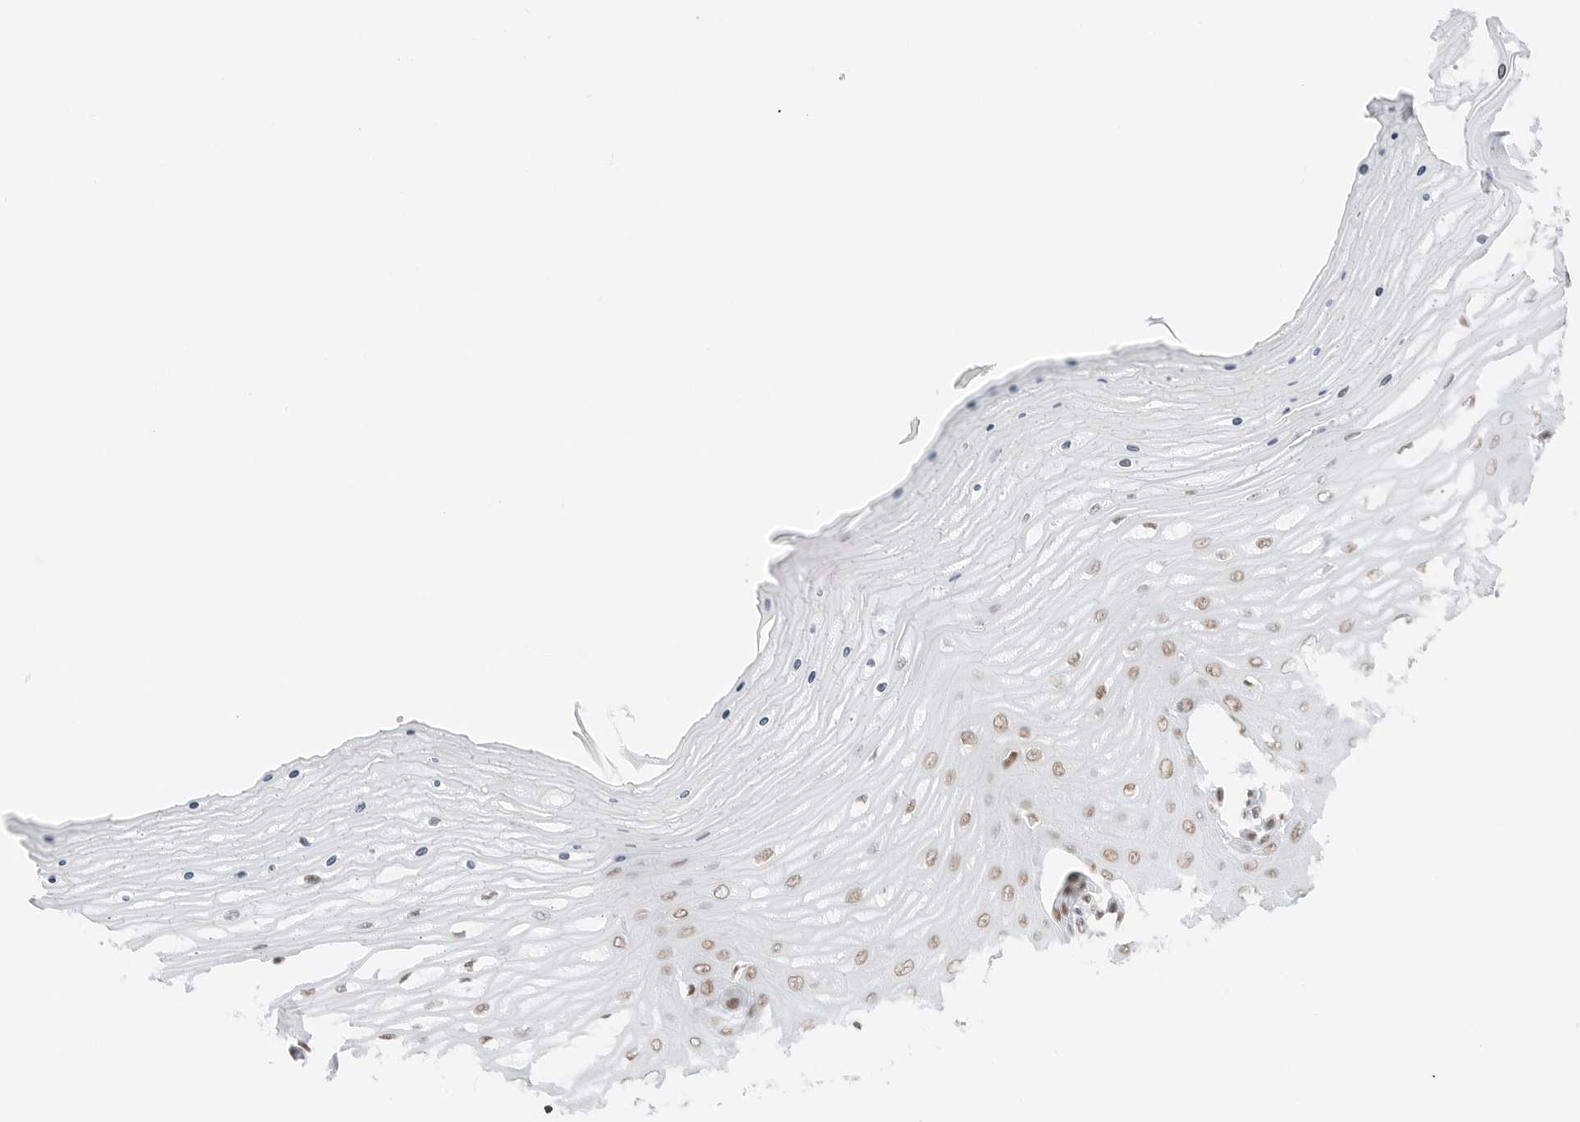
{"staining": {"intensity": "moderate", "quantity": ">75%", "location": "nuclear"}, "tissue": "cervix", "cell_type": "Glandular cells", "image_type": "normal", "snomed": [{"axis": "morphology", "description": "Normal tissue, NOS"}, {"axis": "topography", "description": "Cervix"}], "caption": "Normal cervix displays moderate nuclear staining in about >75% of glandular cells, visualized by immunohistochemistry. (Stains: DAB in brown, nuclei in blue, Microscopy: brightfield microscopy at high magnification).", "gene": "CRTC2", "patient": {"sex": "female", "age": 55}}